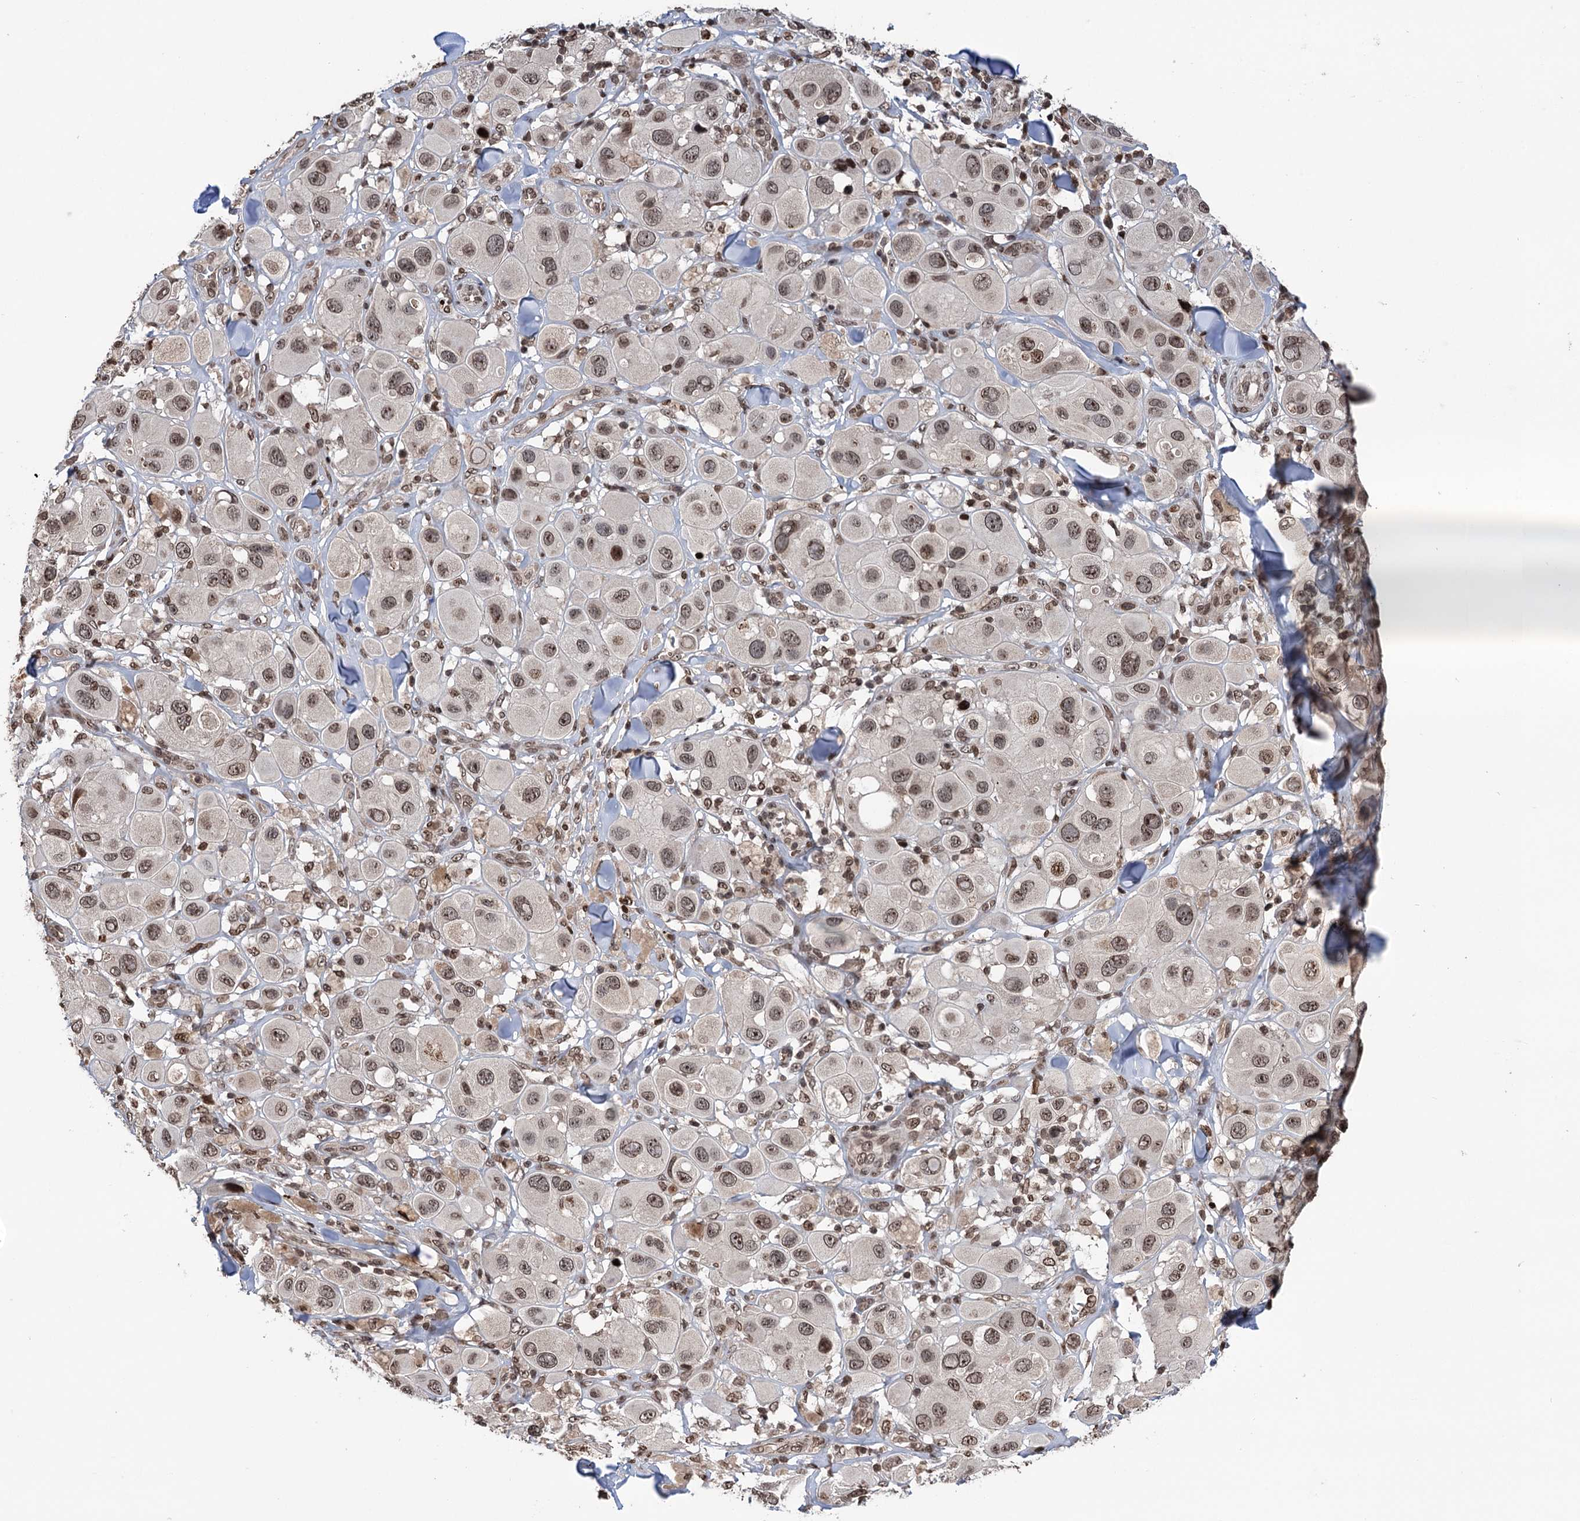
{"staining": {"intensity": "moderate", "quantity": ">75%", "location": "nuclear"}, "tissue": "melanoma", "cell_type": "Tumor cells", "image_type": "cancer", "snomed": [{"axis": "morphology", "description": "Malignant melanoma, Metastatic site"}, {"axis": "topography", "description": "Skin"}], "caption": "Malignant melanoma (metastatic site) tissue shows moderate nuclear positivity in approximately >75% of tumor cells, visualized by immunohistochemistry. Using DAB (brown) and hematoxylin (blue) stains, captured at high magnification using brightfield microscopy.", "gene": "CCDC77", "patient": {"sex": "male", "age": 41}}